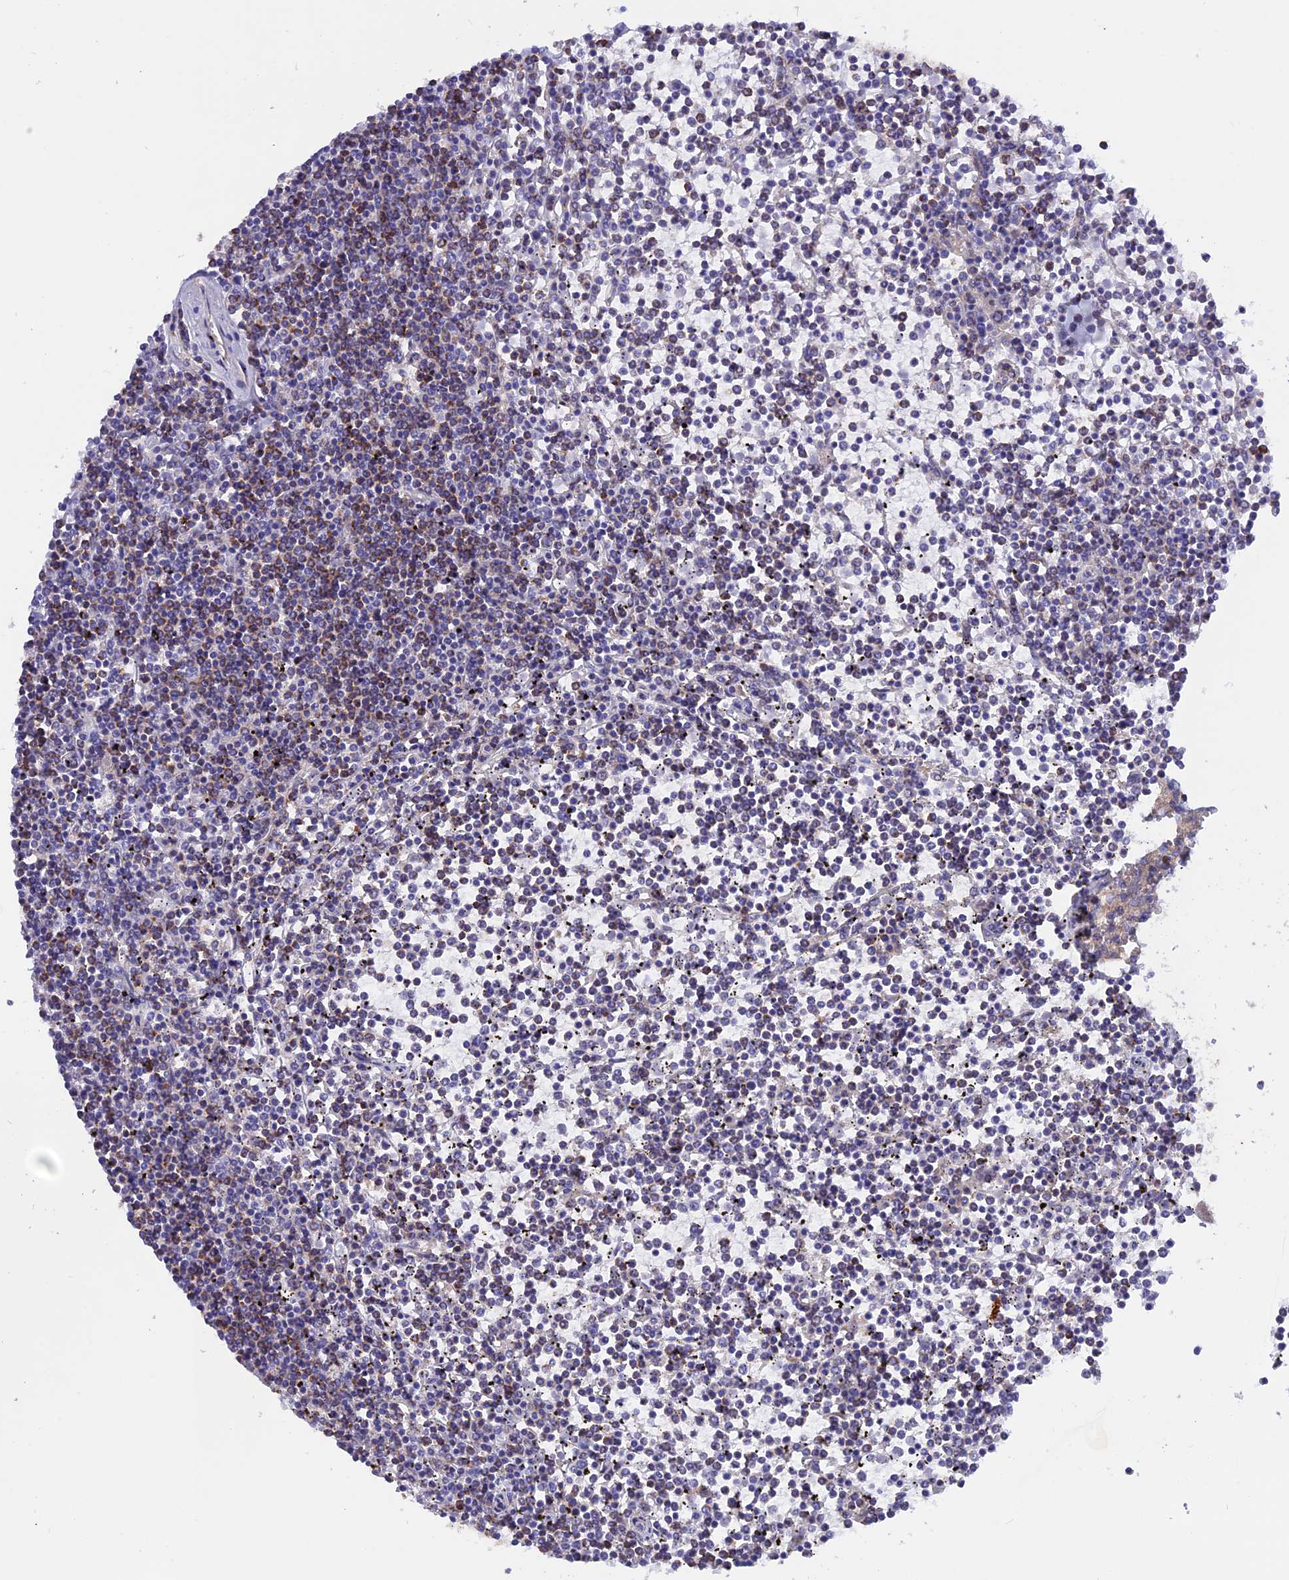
{"staining": {"intensity": "weak", "quantity": "<25%", "location": "cytoplasmic/membranous"}, "tissue": "lymphoma", "cell_type": "Tumor cells", "image_type": "cancer", "snomed": [{"axis": "morphology", "description": "Malignant lymphoma, non-Hodgkin's type, Low grade"}, {"axis": "topography", "description": "Spleen"}], "caption": "Immunohistochemistry photomicrograph of human malignant lymphoma, non-Hodgkin's type (low-grade) stained for a protein (brown), which shows no staining in tumor cells.", "gene": "HYCC1", "patient": {"sex": "female", "age": 19}}